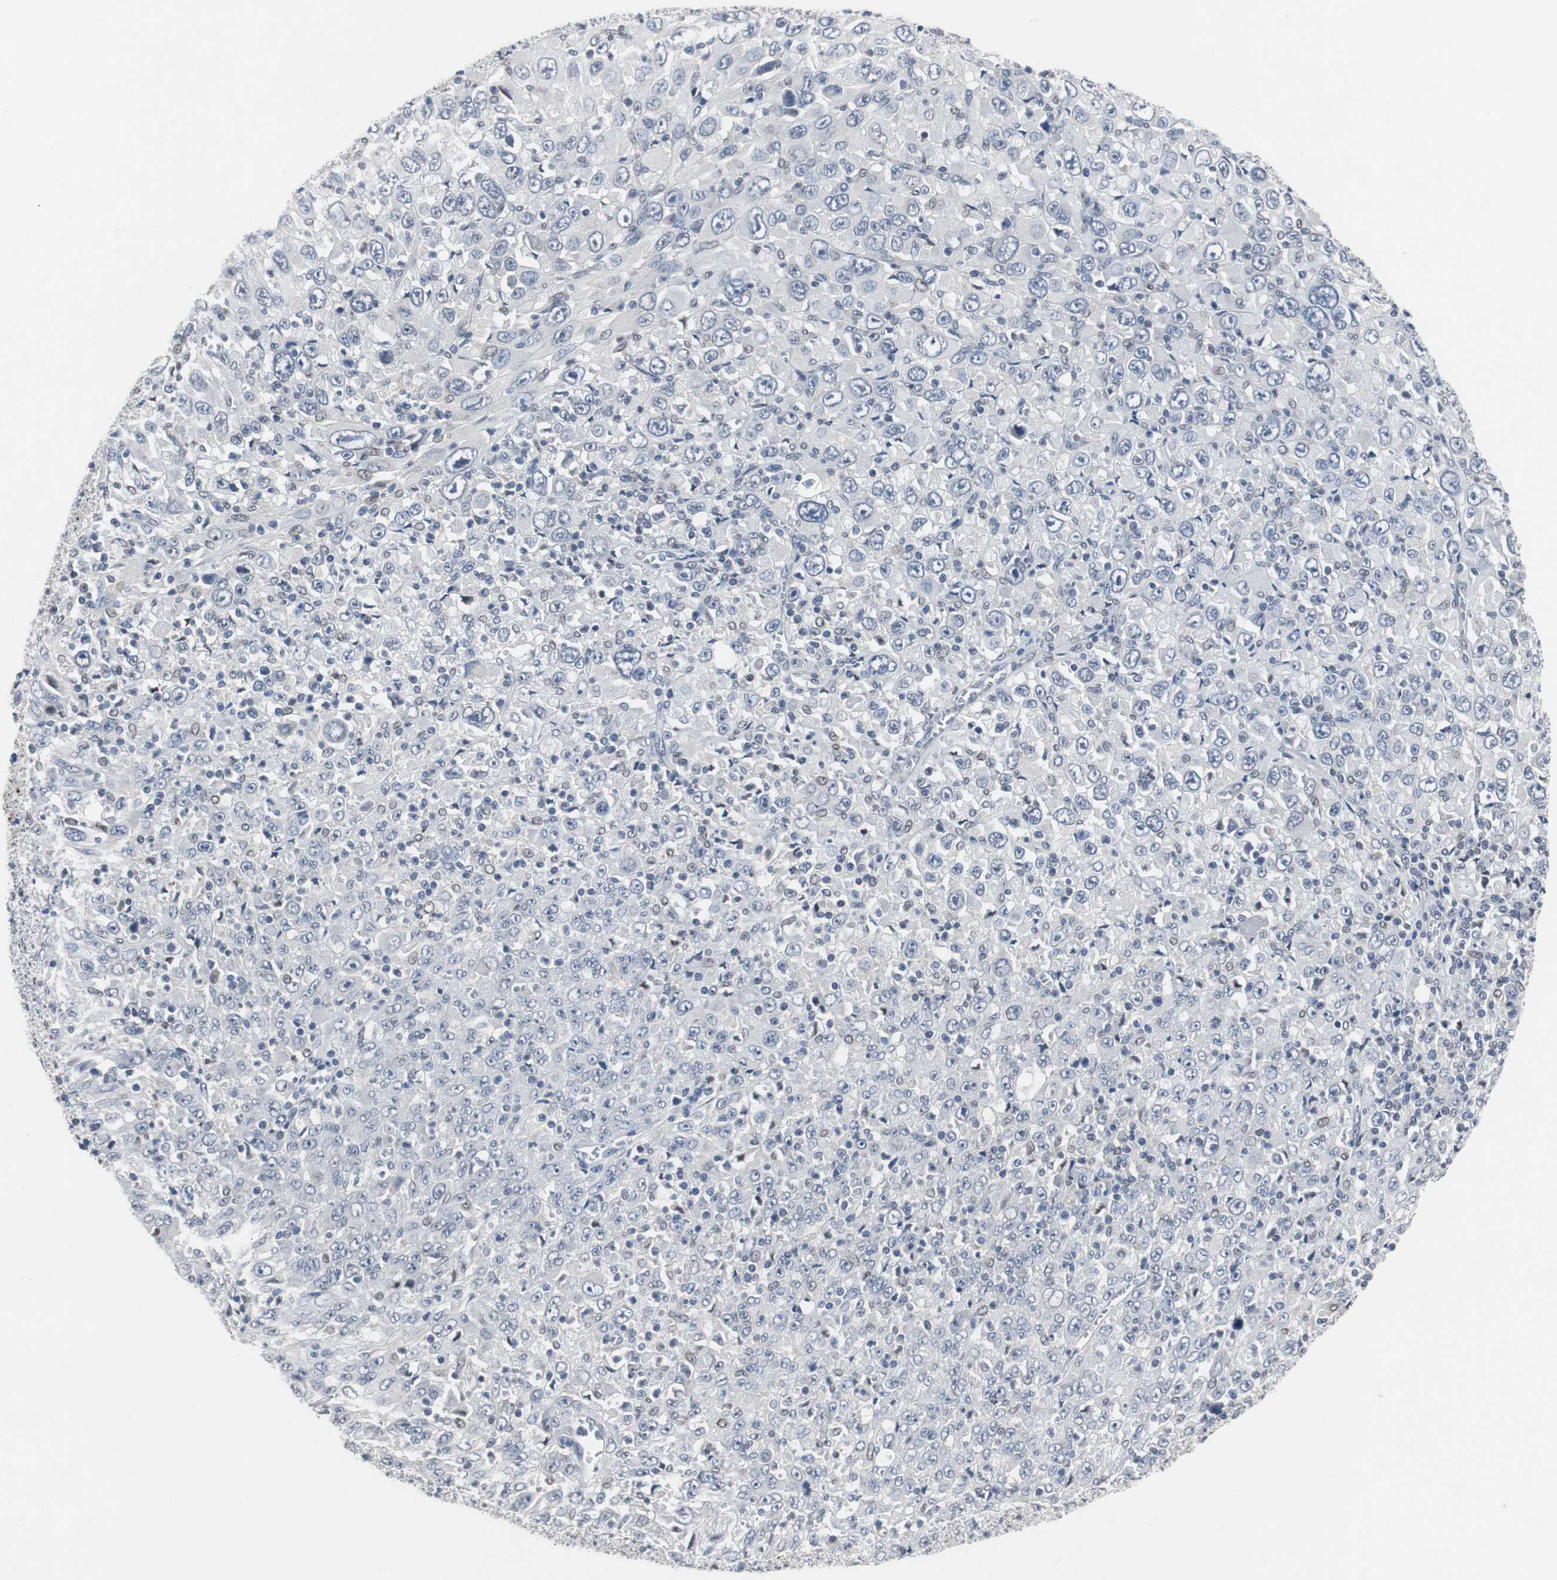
{"staining": {"intensity": "negative", "quantity": "none", "location": "none"}, "tissue": "melanoma", "cell_type": "Tumor cells", "image_type": "cancer", "snomed": [{"axis": "morphology", "description": "Malignant melanoma, Metastatic site"}, {"axis": "topography", "description": "Skin"}], "caption": "This is an immunohistochemistry (IHC) image of melanoma. There is no staining in tumor cells.", "gene": "RBM47", "patient": {"sex": "female", "age": 56}}